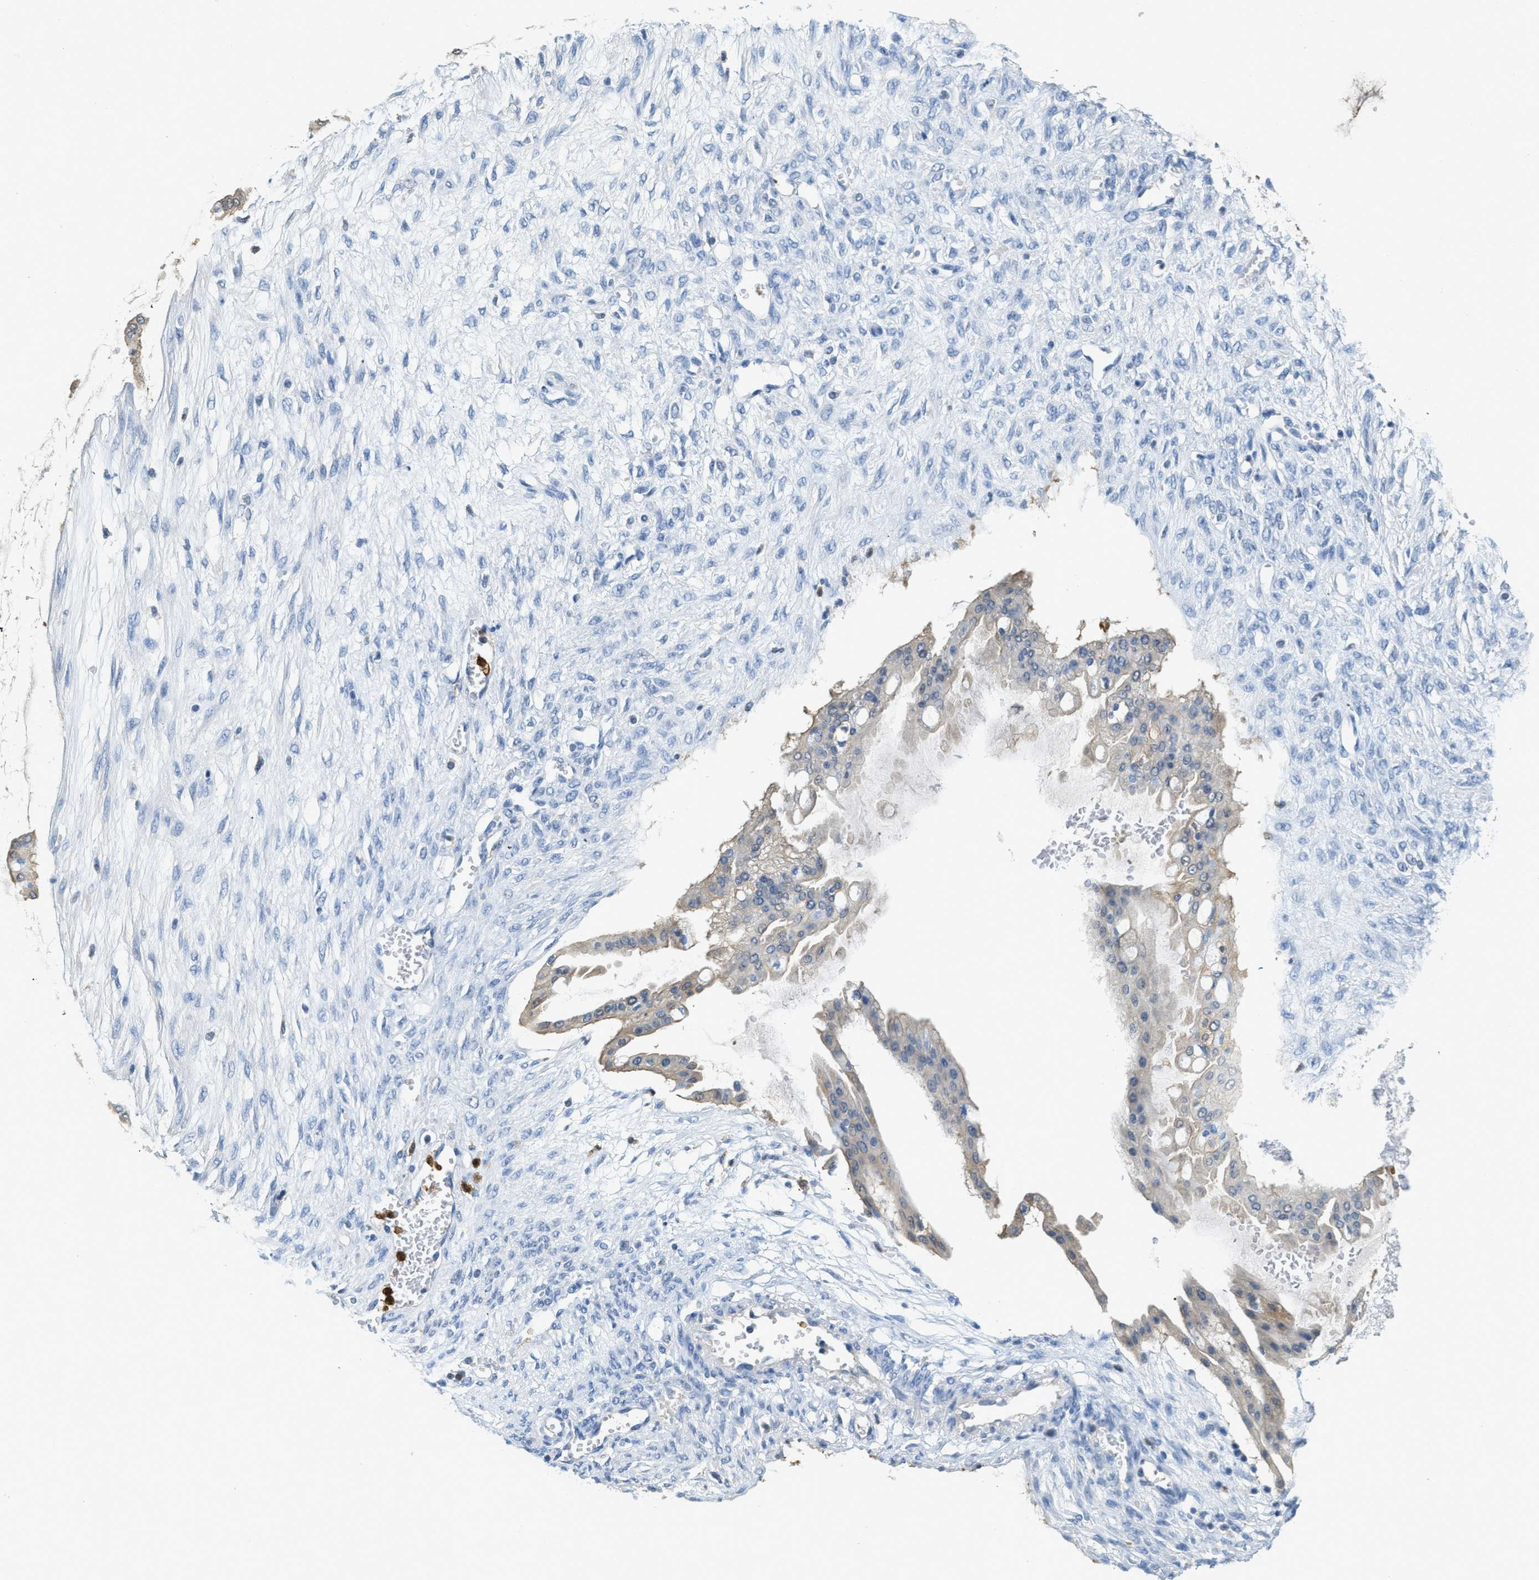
{"staining": {"intensity": "weak", "quantity": ">75%", "location": "cytoplasmic/membranous"}, "tissue": "ovarian cancer", "cell_type": "Tumor cells", "image_type": "cancer", "snomed": [{"axis": "morphology", "description": "Cystadenocarcinoma, mucinous, NOS"}, {"axis": "topography", "description": "Ovary"}], "caption": "Immunohistochemistry (IHC) of human mucinous cystadenocarcinoma (ovarian) shows low levels of weak cytoplasmic/membranous expression in about >75% of tumor cells.", "gene": "SERPINB1", "patient": {"sex": "female", "age": 73}}